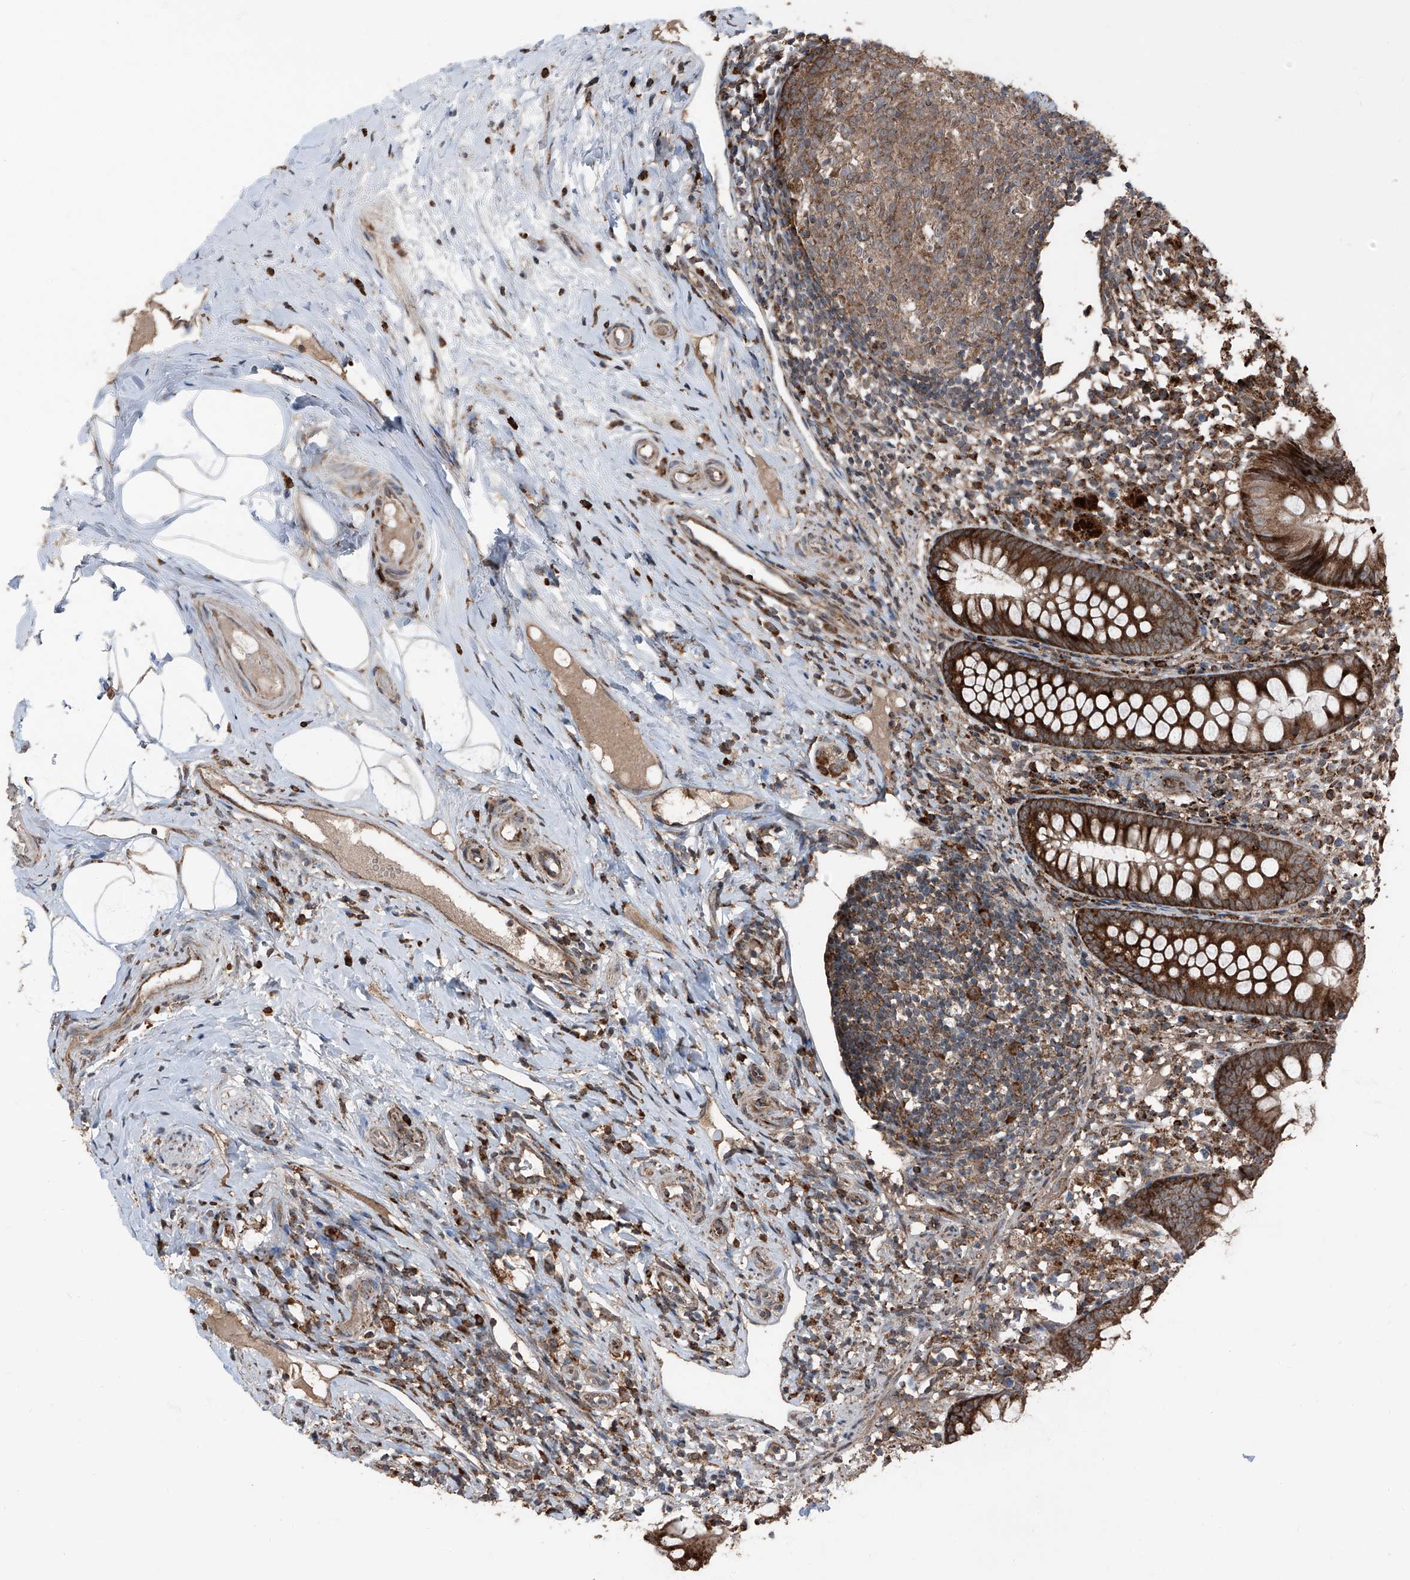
{"staining": {"intensity": "strong", "quantity": ">75%", "location": "cytoplasmic/membranous"}, "tissue": "appendix", "cell_type": "Glandular cells", "image_type": "normal", "snomed": [{"axis": "morphology", "description": "Normal tissue, NOS"}, {"axis": "topography", "description": "Appendix"}], "caption": "Approximately >75% of glandular cells in unremarkable appendix exhibit strong cytoplasmic/membranous protein positivity as visualized by brown immunohistochemical staining.", "gene": "LIMK1", "patient": {"sex": "female", "age": 20}}